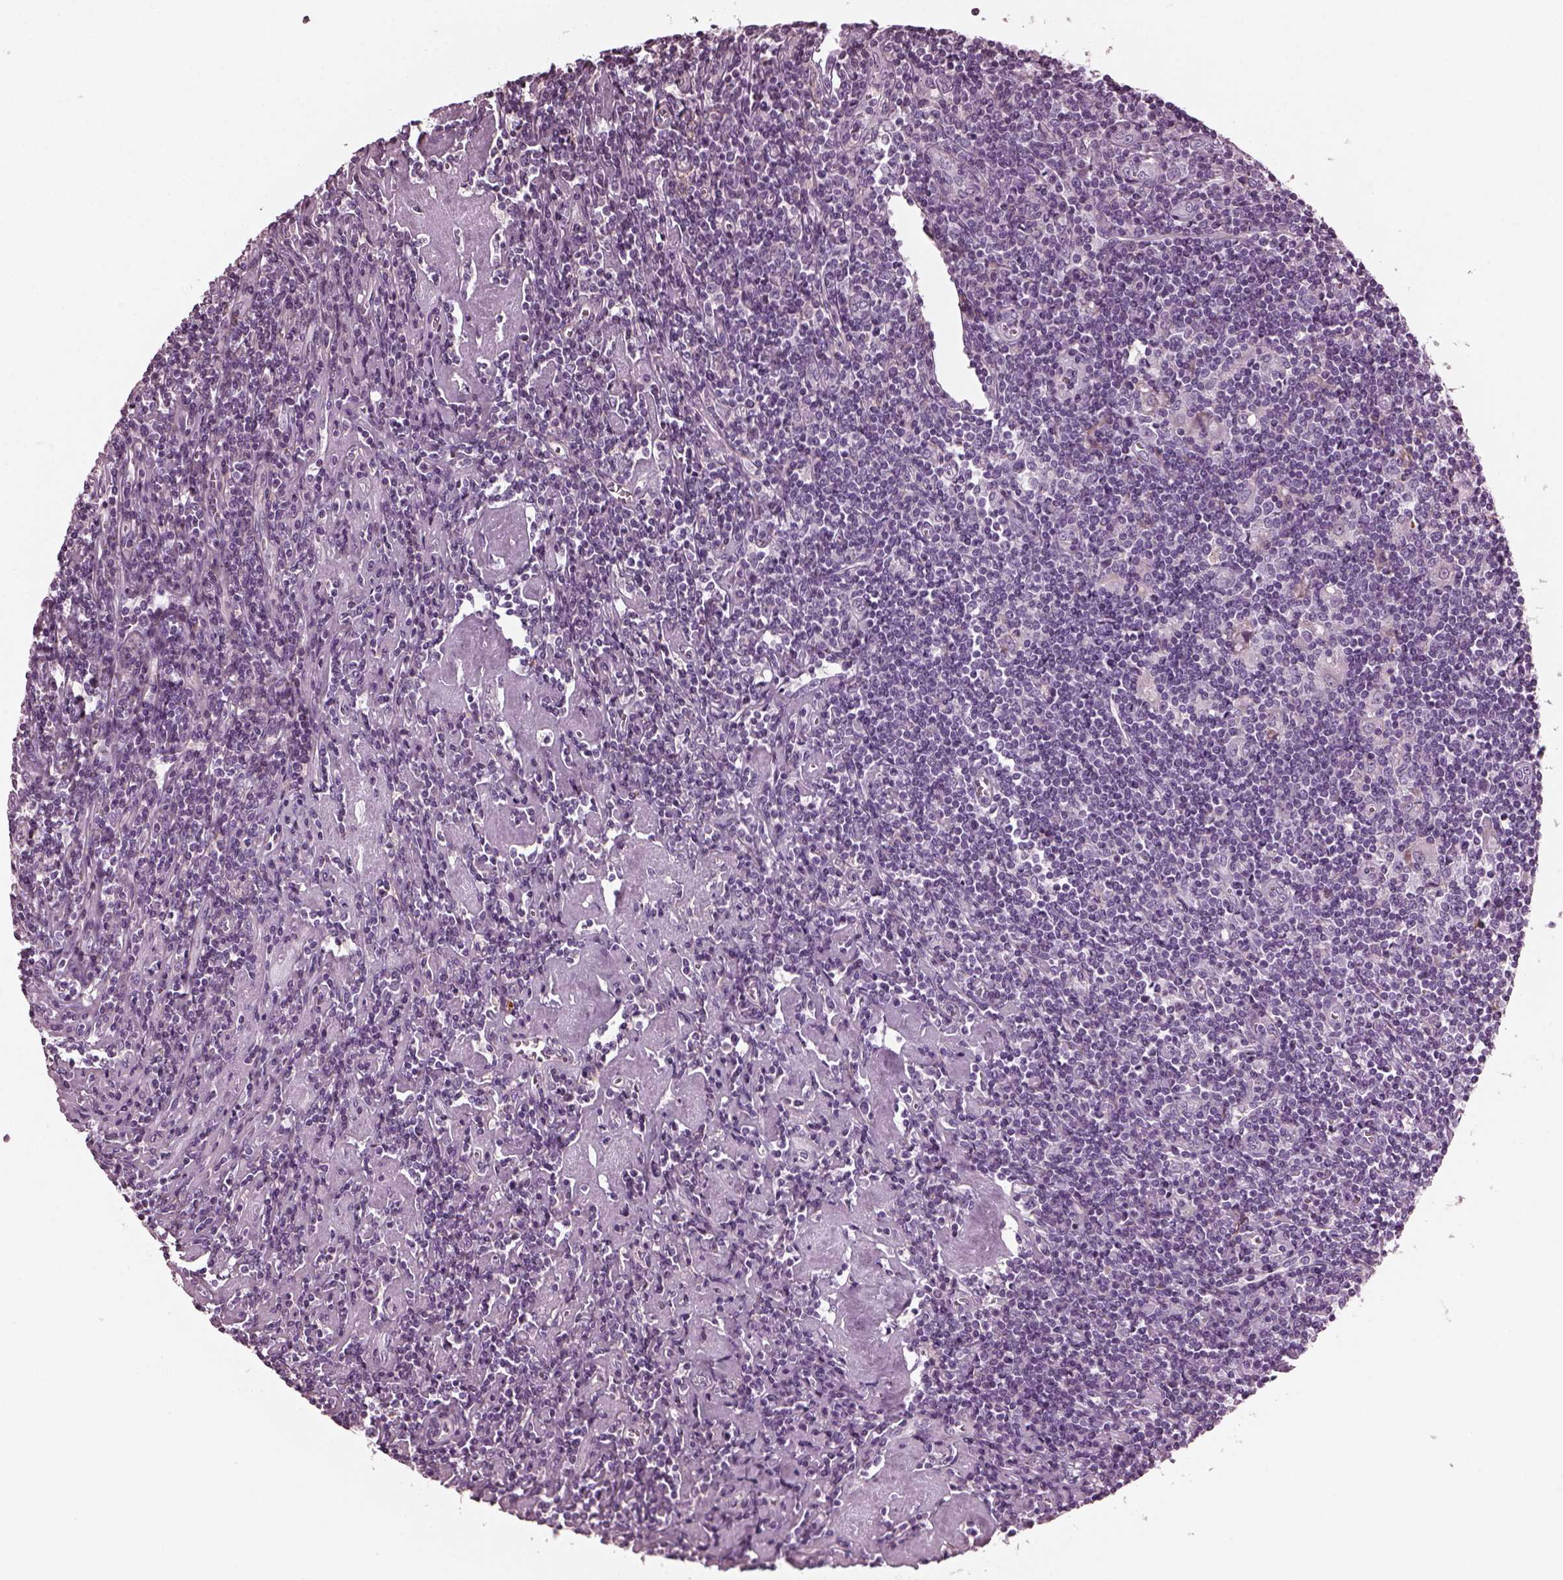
{"staining": {"intensity": "negative", "quantity": "none", "location": "none"}, "tissue": "lymphoma", "cell_type": "Tumor cells", "image_type": "cancer", "snomed": [{"axis": "morphology", "description": "Hodgkin's disease, NOS"}, {"axis": "topography", "description": "Lymph node"}], "caption": "Hodgkin's disease was stained to show a protein in brown. There is no significant staining in tumor cells.", "gene": "GDF11", "patient": {"sex": "male", "age": 40}}